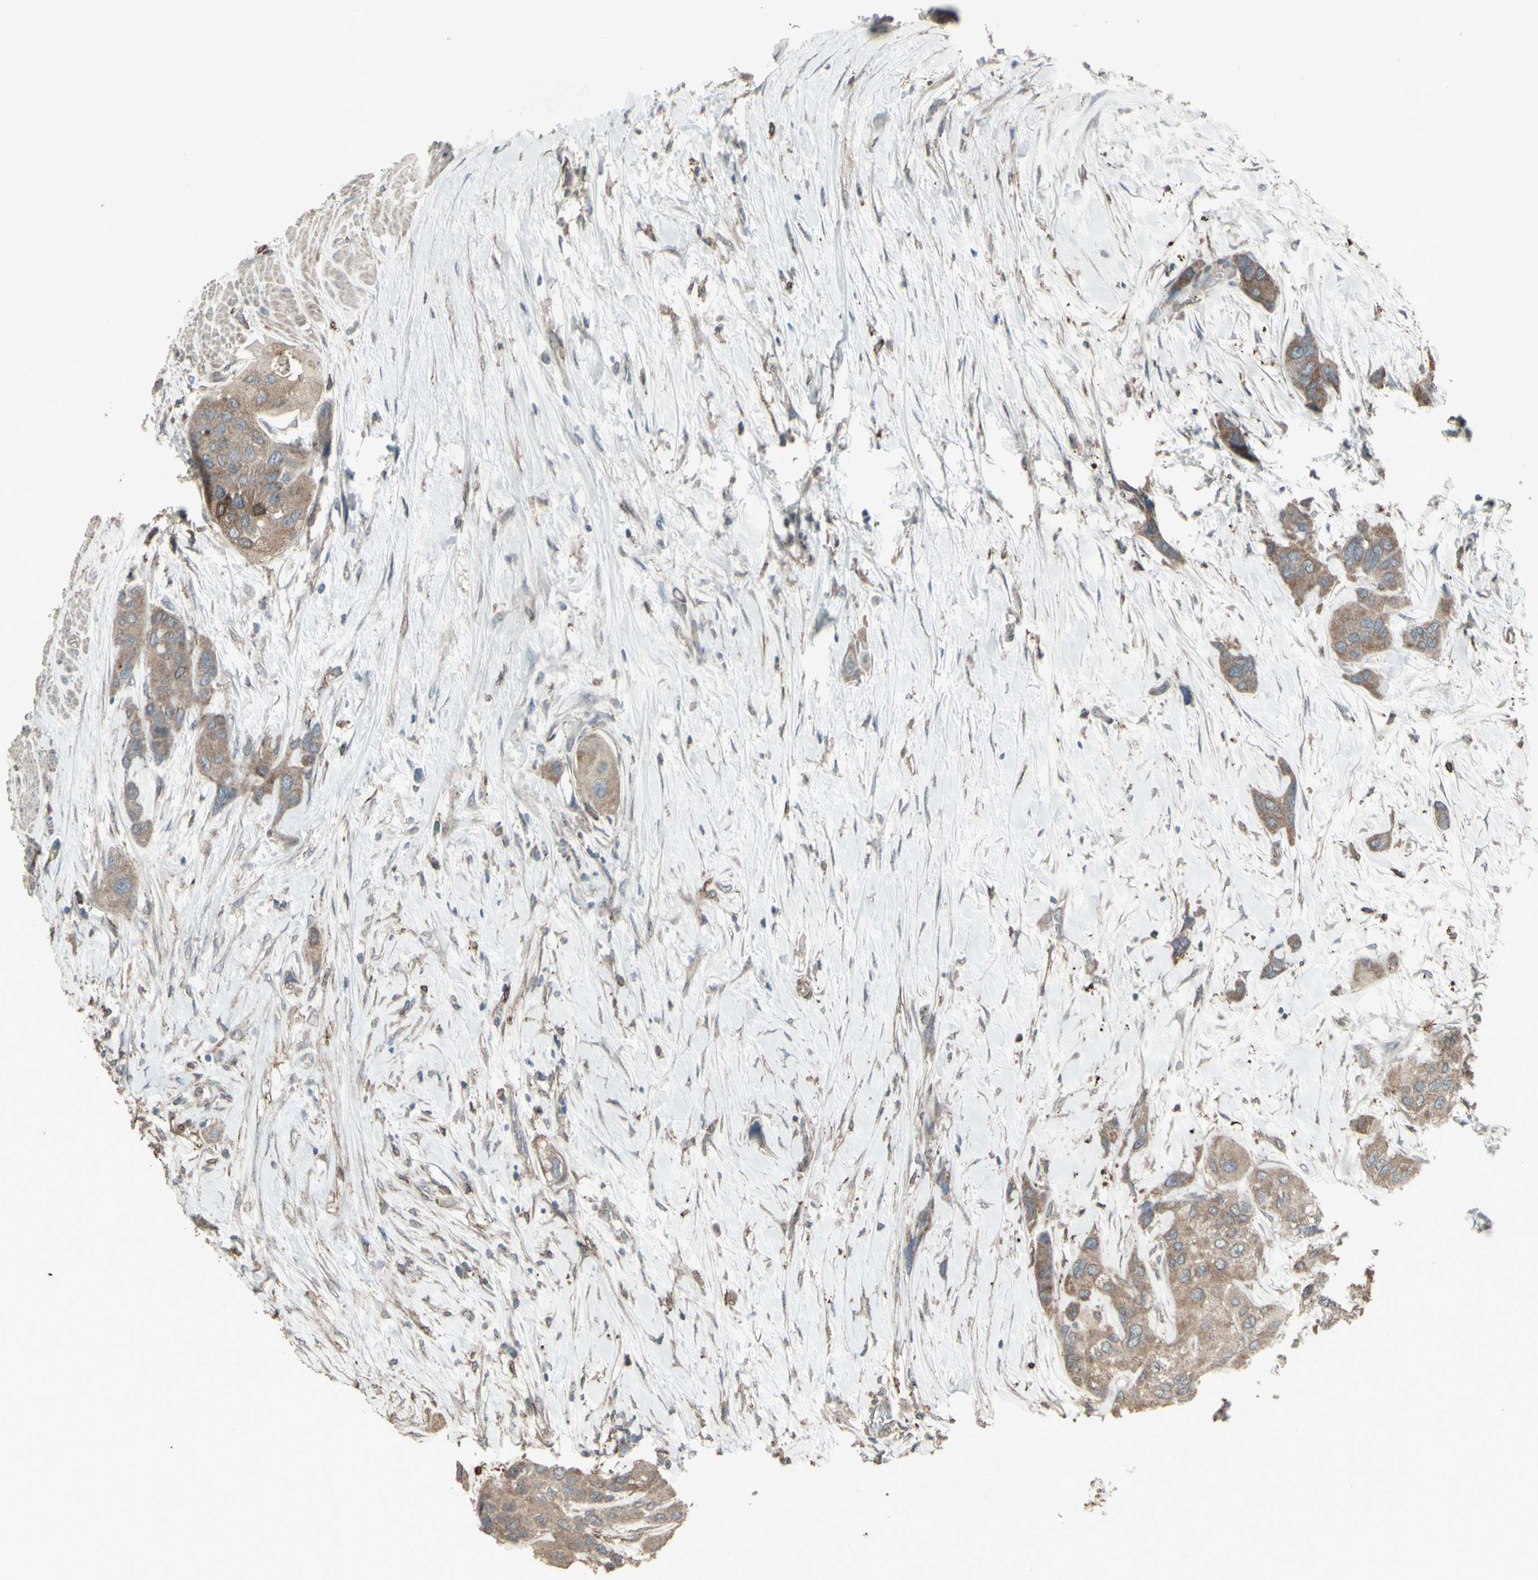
{"staining": {"intensity": "weak", "quantity": ">75%", "location": "cytoplasmic/membranous"}, "tissue": "urothelial cancer", "cell_type": "Tumor cells", "image_type": "cancer", "snomed": [{"axis": "morphology", "description": "Urothelial carcinoma, High grade"}, {"axis": "topography", "description": "Urinary bladder"}], "caption": "Immunohistochemistry of urothelial carcinoma (high-grade) shows low levels of weak cytoplasmic/membranous positivity in approximately >75% of tumor cells.", "gene": "SMO", "patient": {"sex": "female", "age": 56}}